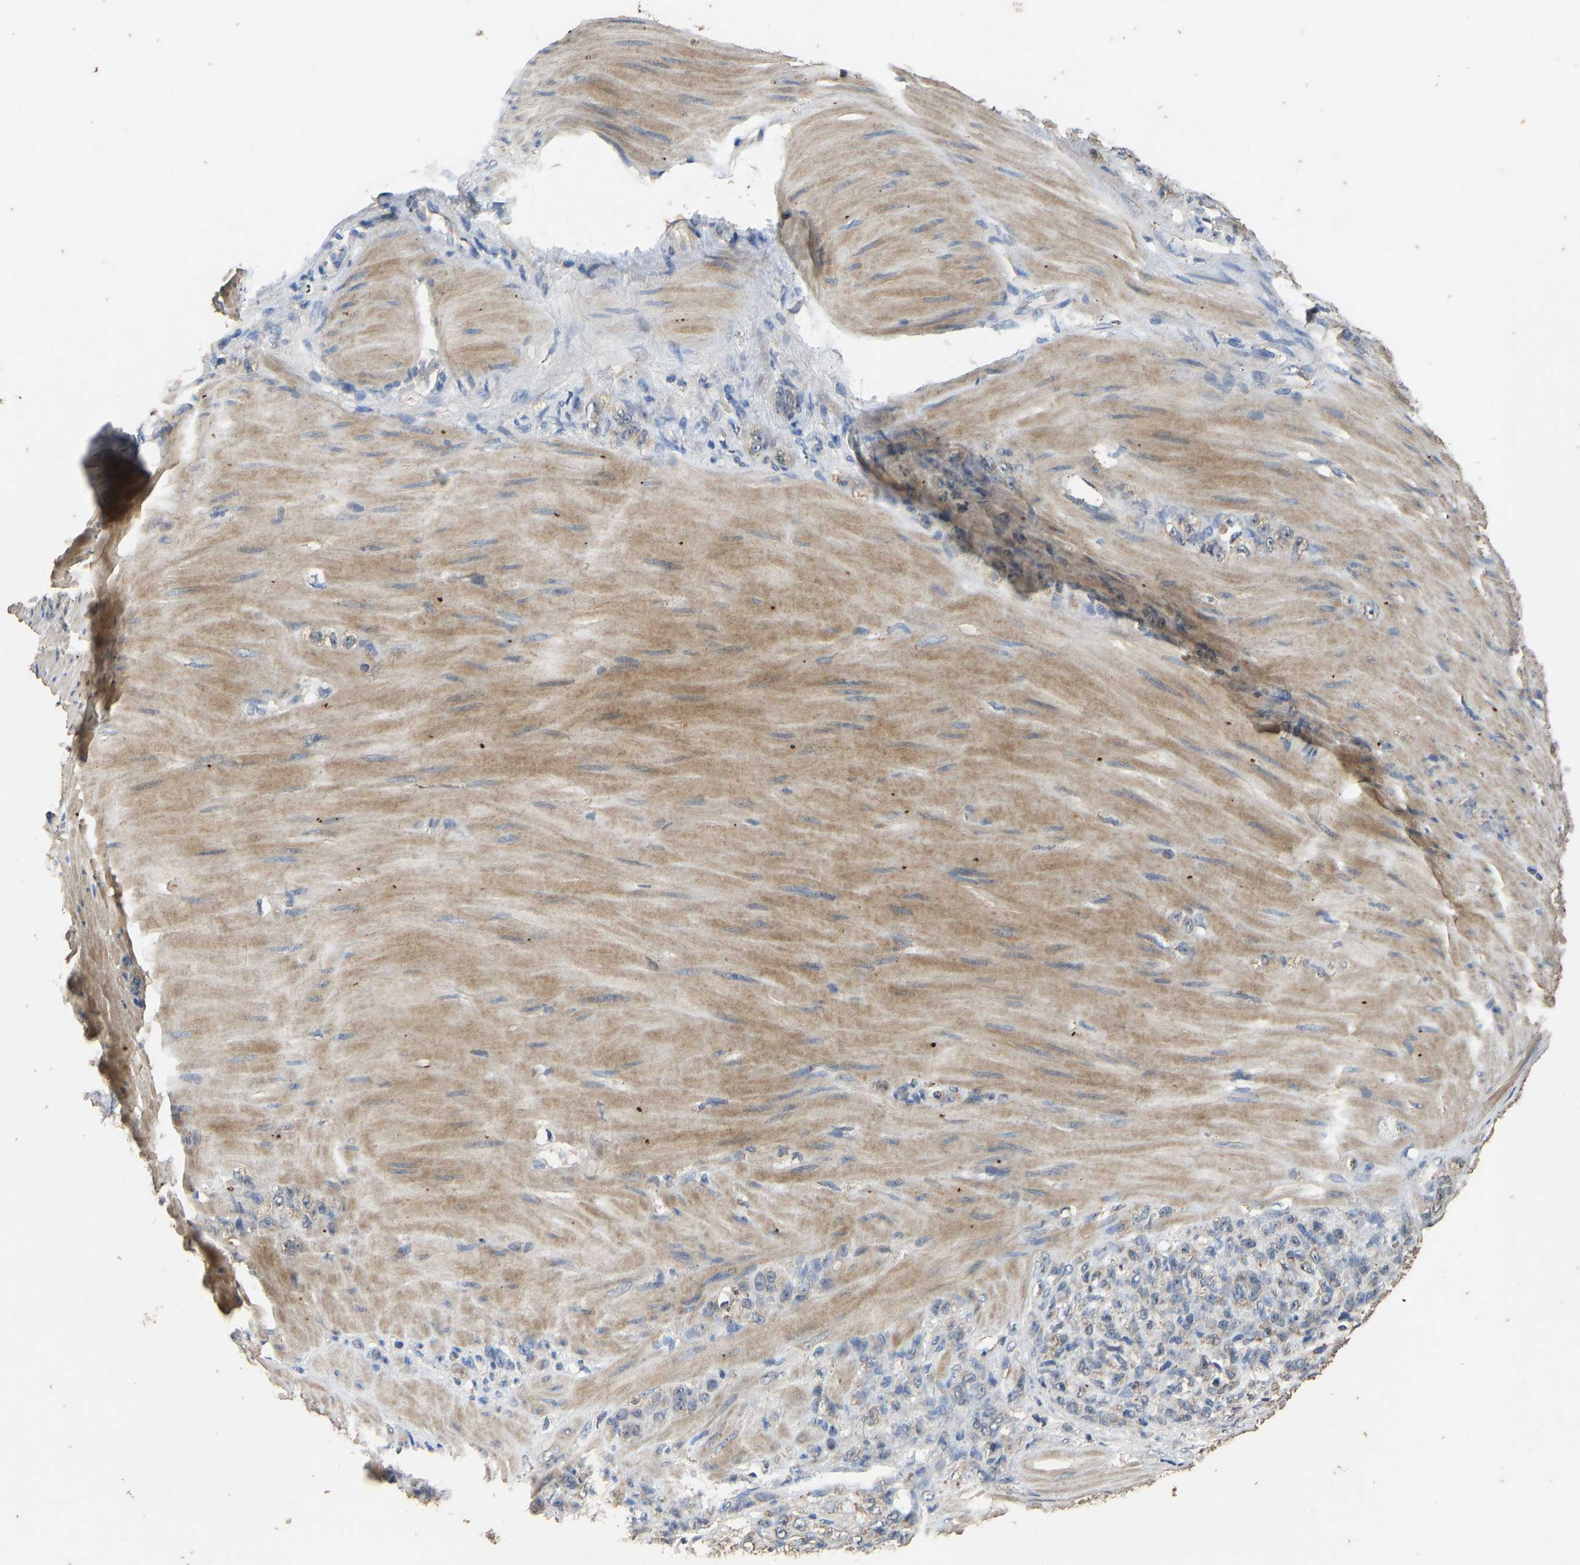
{"staining": {"intensity": "negative", "quantity": "none", "location": "none"}, "tissue": "stomach cancer", "cell_type": "Tumor cells", "image_type": "cancer", "snomed": [{"axis": "morphology", "description": "Normal tissue, NOS"}, {"axis": "morphology", "description": "Adenocarcinoma, NOS"}, {"axis": "topography", "description": "Stomach"}], "caption": "The immunohistochemistry (IHC) histopathology image has no significant expression in tumor cells of adenocarcinoma (stomach) tissue.", "gene": "CIDEC", "patient": {"sex": "male", "age": 82}}